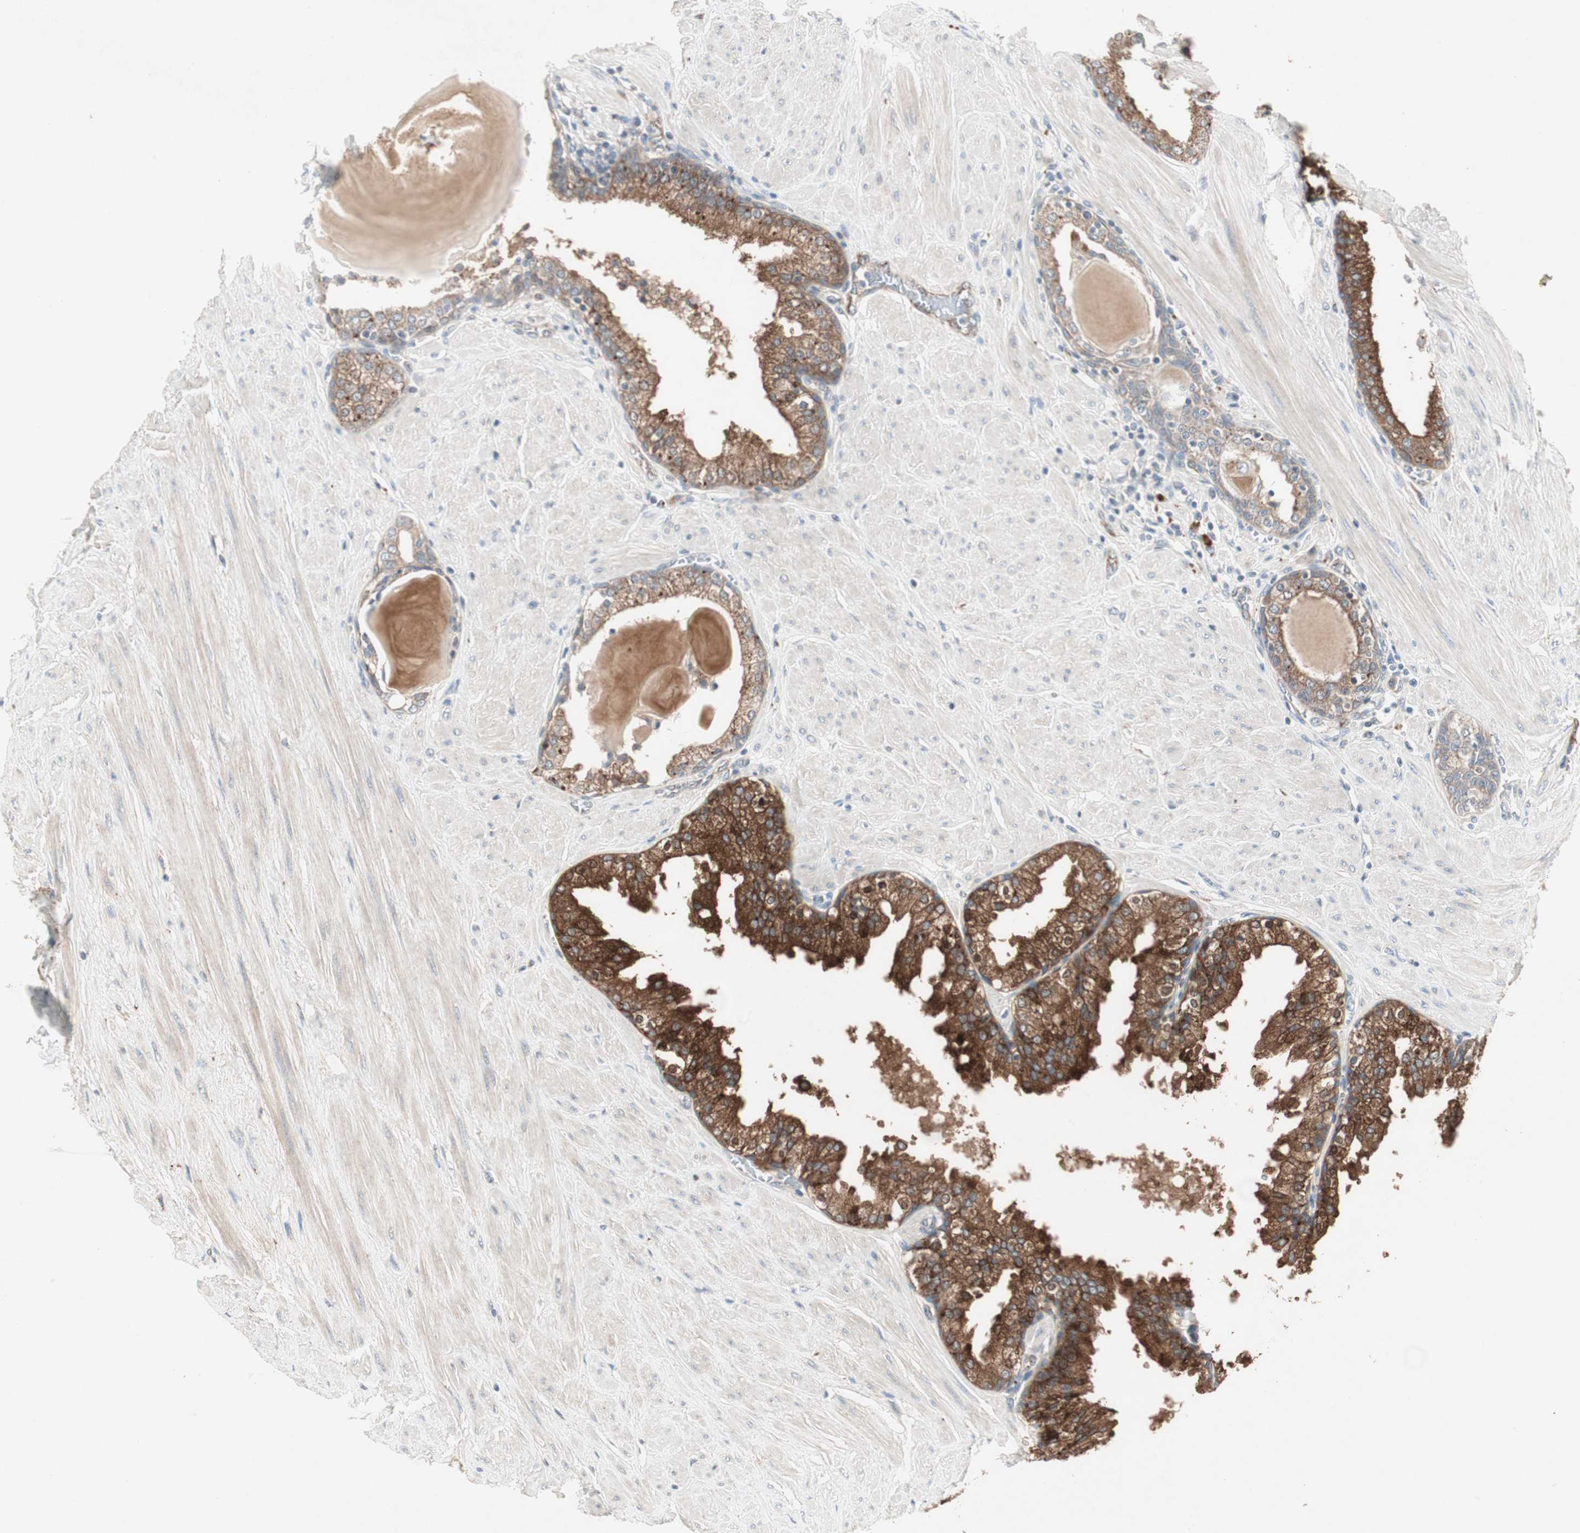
{"staining": {"intensity": "strong", "quantity": ">75%", "location": "cytoplasmic/membranous"}, "tissue": "prostate", "cell_type": "Glandular cells", "image_type": "normal", "snomed": [{"axis": "morphology", "description": "Normal tissue, NOS"}, {"axis": "topography", "description": "Prostate"}], "caption": "A high-resolution micrograph shows immunohistochemistry staining of normal prostate, which reveals strong cytoplasmic/membranous expression in about >75% of glandular cells.", "gene": "FGFR4", "patient": {"sex": "male", "age": 51}}